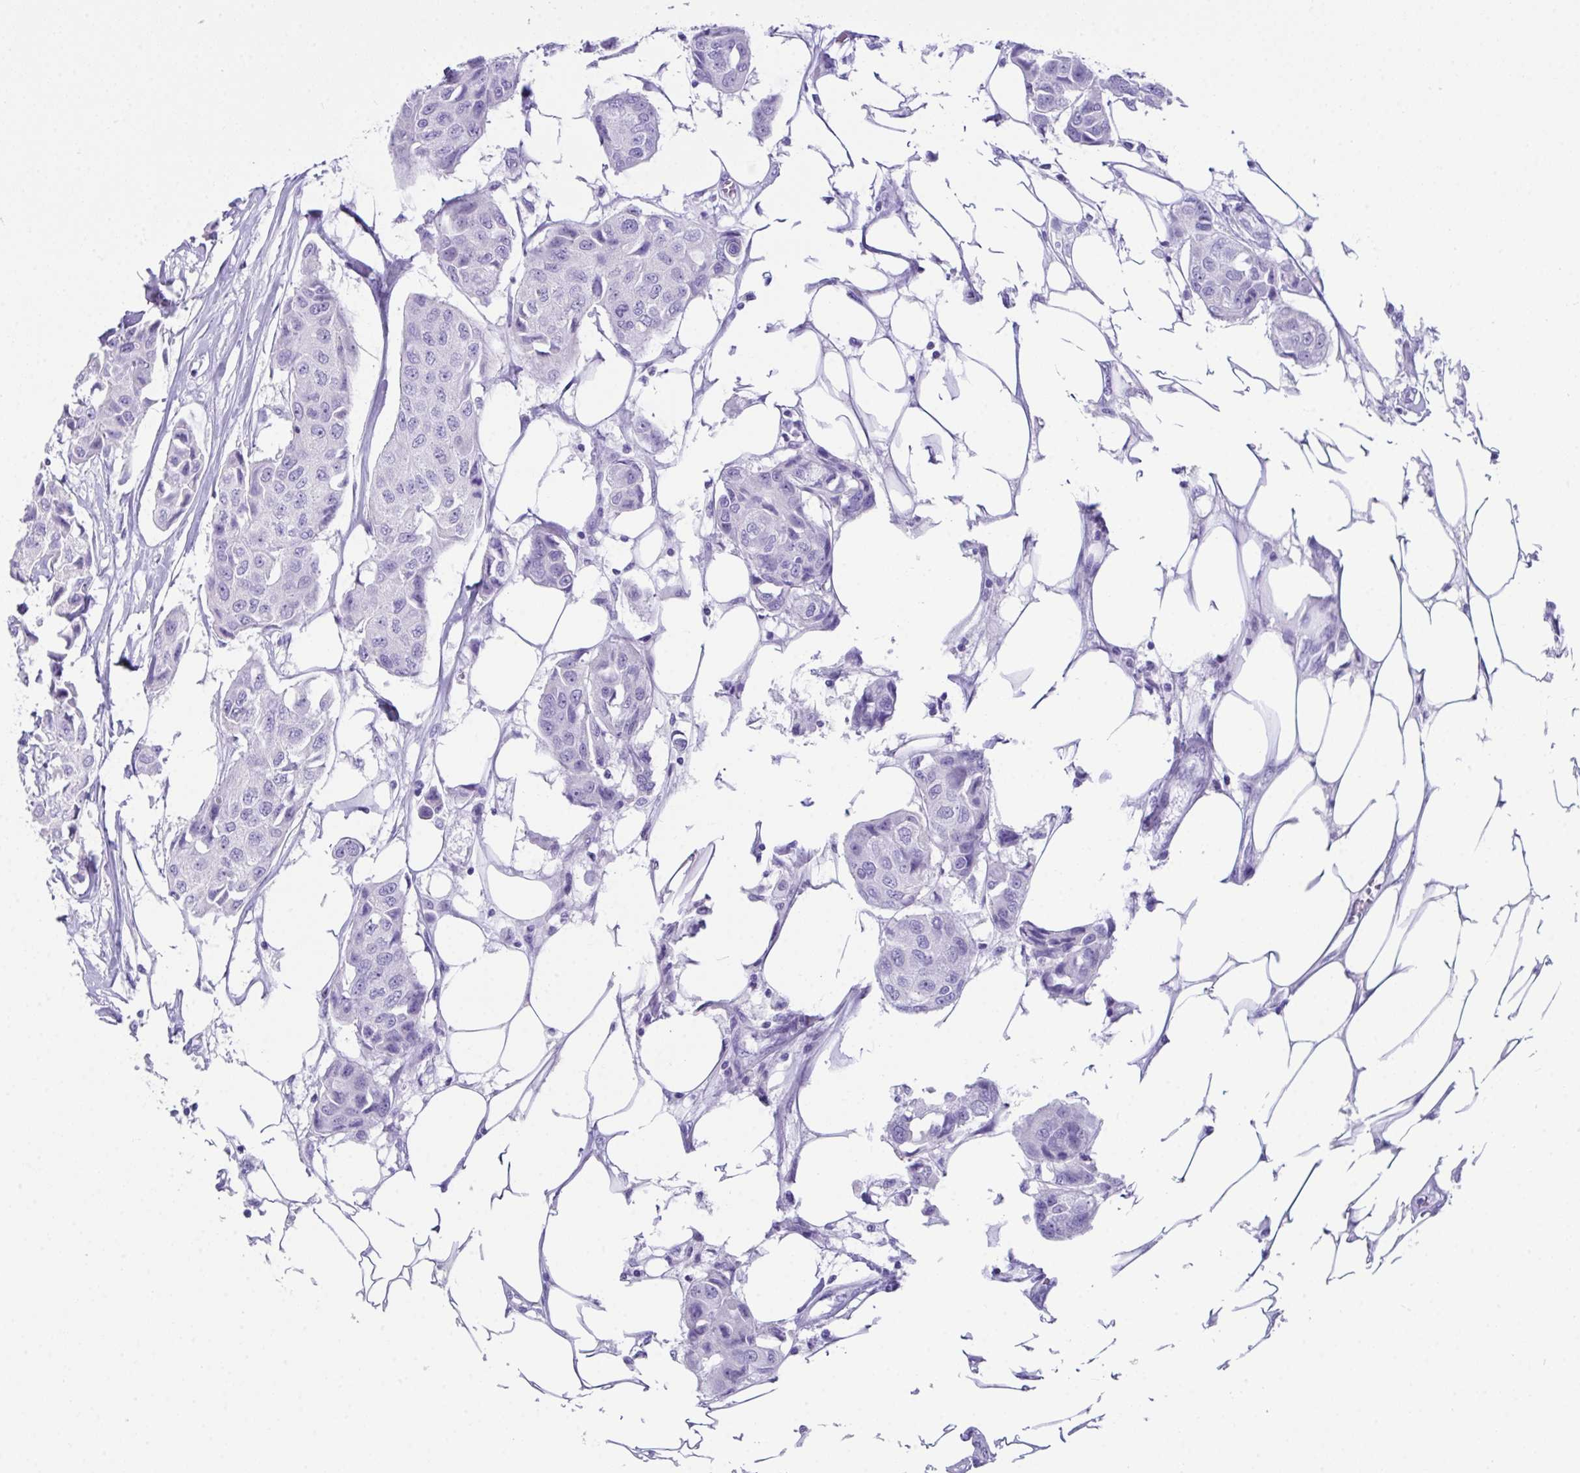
{"staining": {"intensity": "negative", "quantity": "none", "location": "none"}, "tissue": "breast cancer", "cell_type": "Tumor cells", "image_type": "cancer", "snomed": [{"axis": "morphology", "description": "Duct carcinoma"}, {"axis": "topography", "description": "Breast"}, {"axis": "topography", "description": "Lymph node"}], "caption": "Immunohistochemistry photomicrograph of neoplastic tissue: human breast invasive ductal carcinoma stained with DAB demonstrates no significant protein expression in tumor cells.", "gene": "LGALS4", "patient": {"sex": "female", "age": 80}}